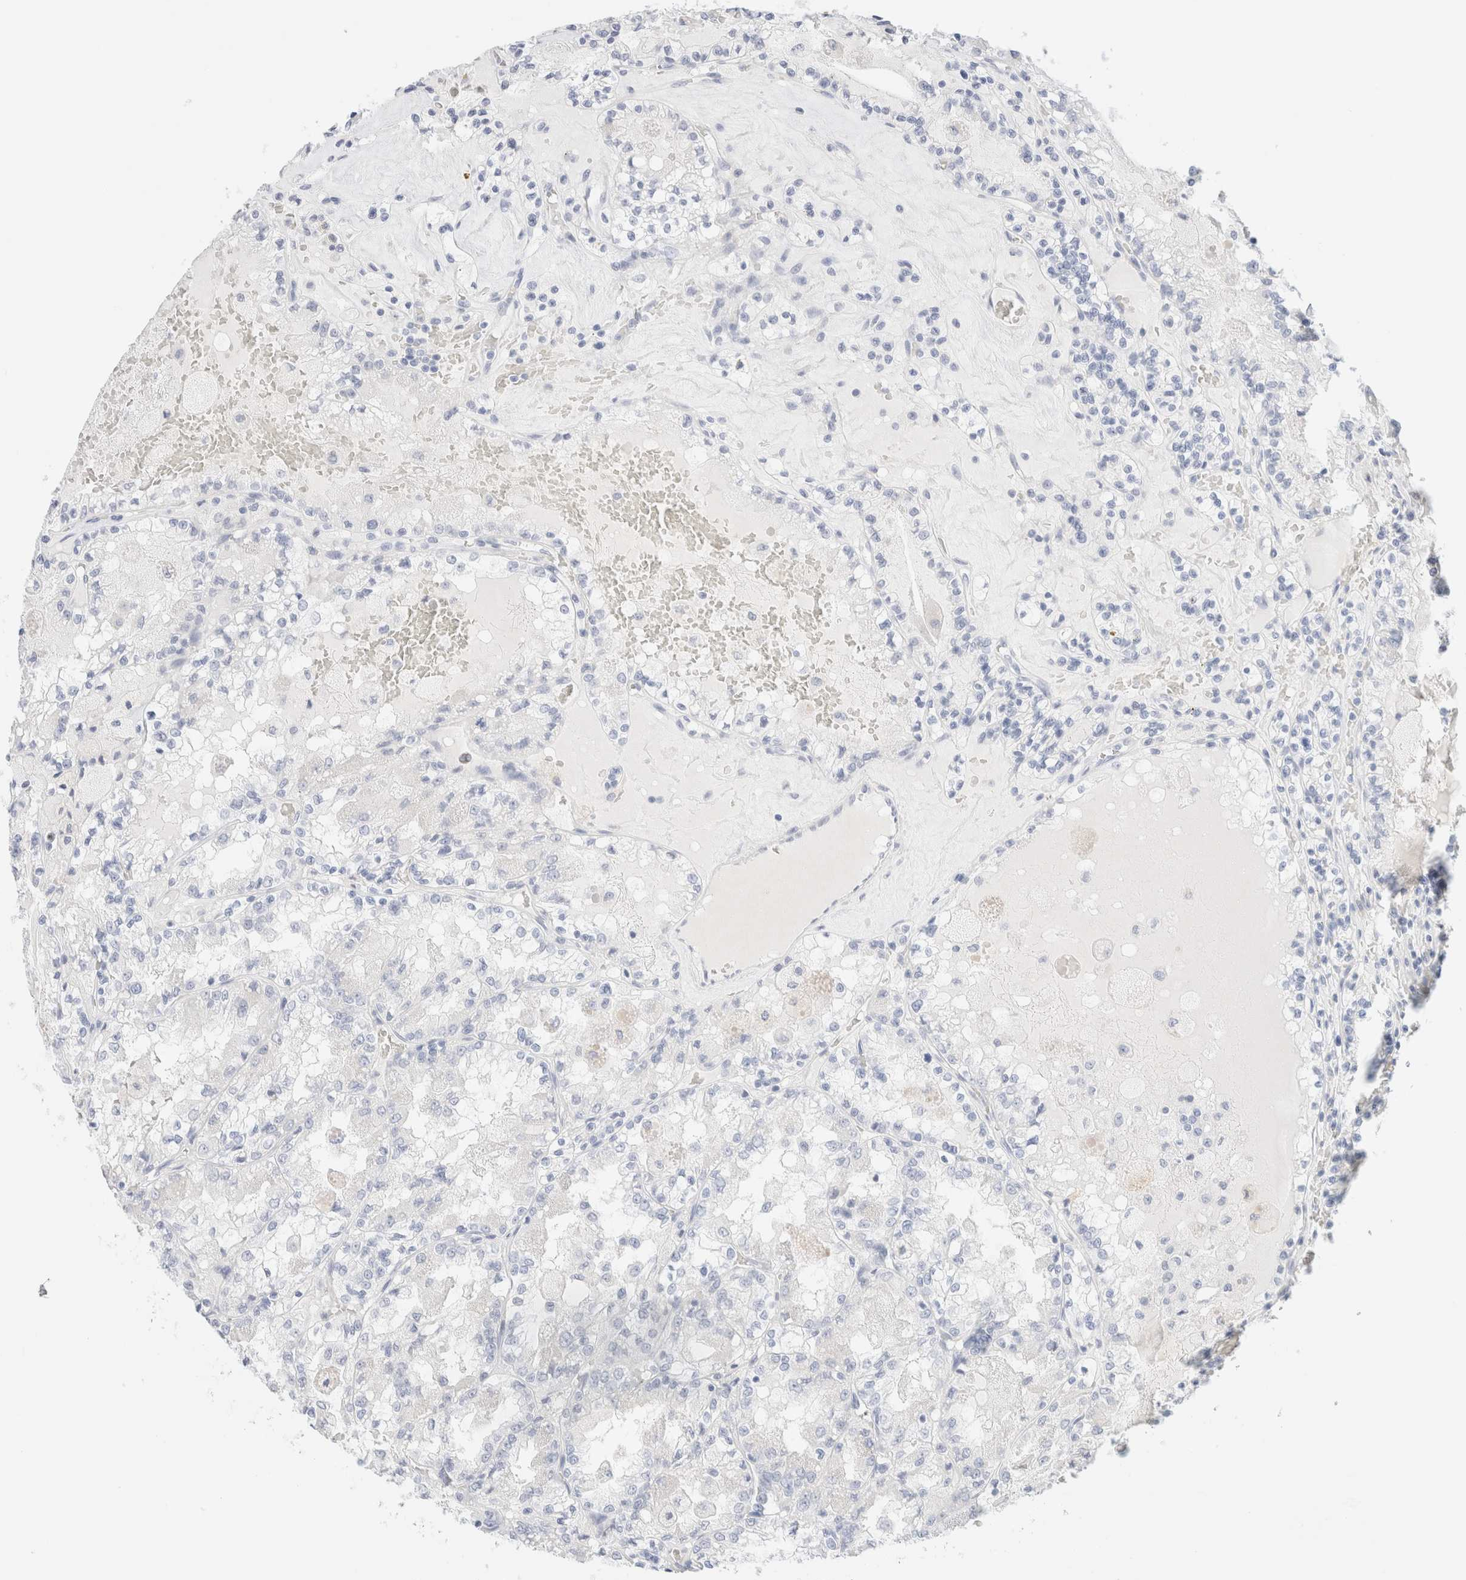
{"staining": {"intensity": "negative", "quantity": "none", "location": "none"}, "tissue": "renal cancer", "cell_type": "Tumor cells", "image_type": "cancer", "snomed": [{"axis": "morphology", "description": "Adenocarcinoma, NOS"}, {"axis": "topography", "description": "Kidney"}], "caption": "An image of human renal cancer (adenocarcinoma) is negative for staining in tumor cells.", "gene": "DPYS", "patient": {"sex": "female", "age": 56}}